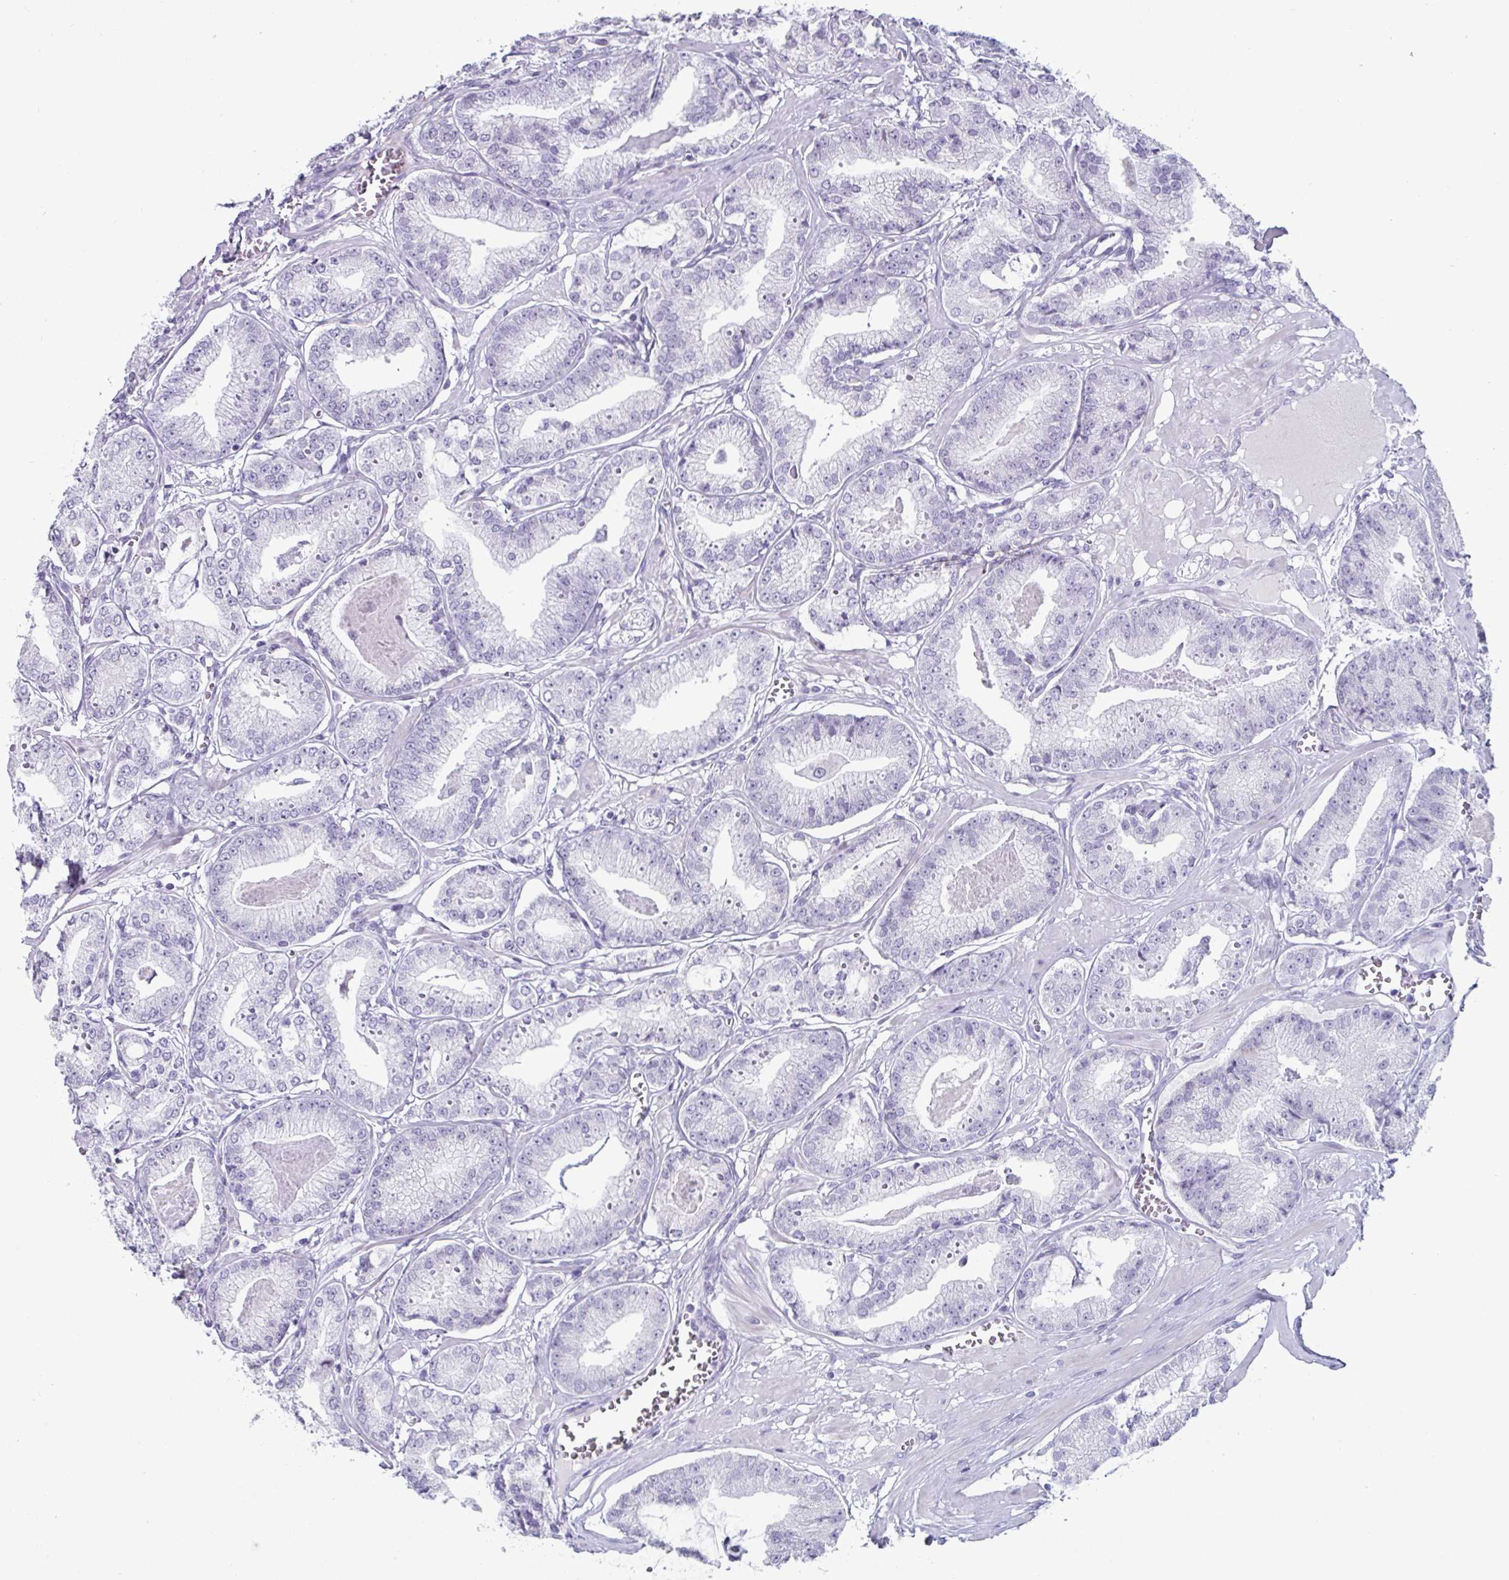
{"staining": {"intensity": "negative", "quantity": "none", "location": "none"}, "tissue": "prostate cancer", "cell_type": "Tumor cells", "image_type": "cancer", "snomed": [{"axis": "morphology", "description": "Adenocarcinoma, High grade"}, {"axis": "topography", "description": "Prostate"}], "caption": "The immunohistochemistry (IHC) image has no significant staining in tumor cells of prostate cancer (adenocarcinoma (high-grade)) tissue.", "gene": "VSIG10L", "patient": {"sex": "male", "age": 71}}